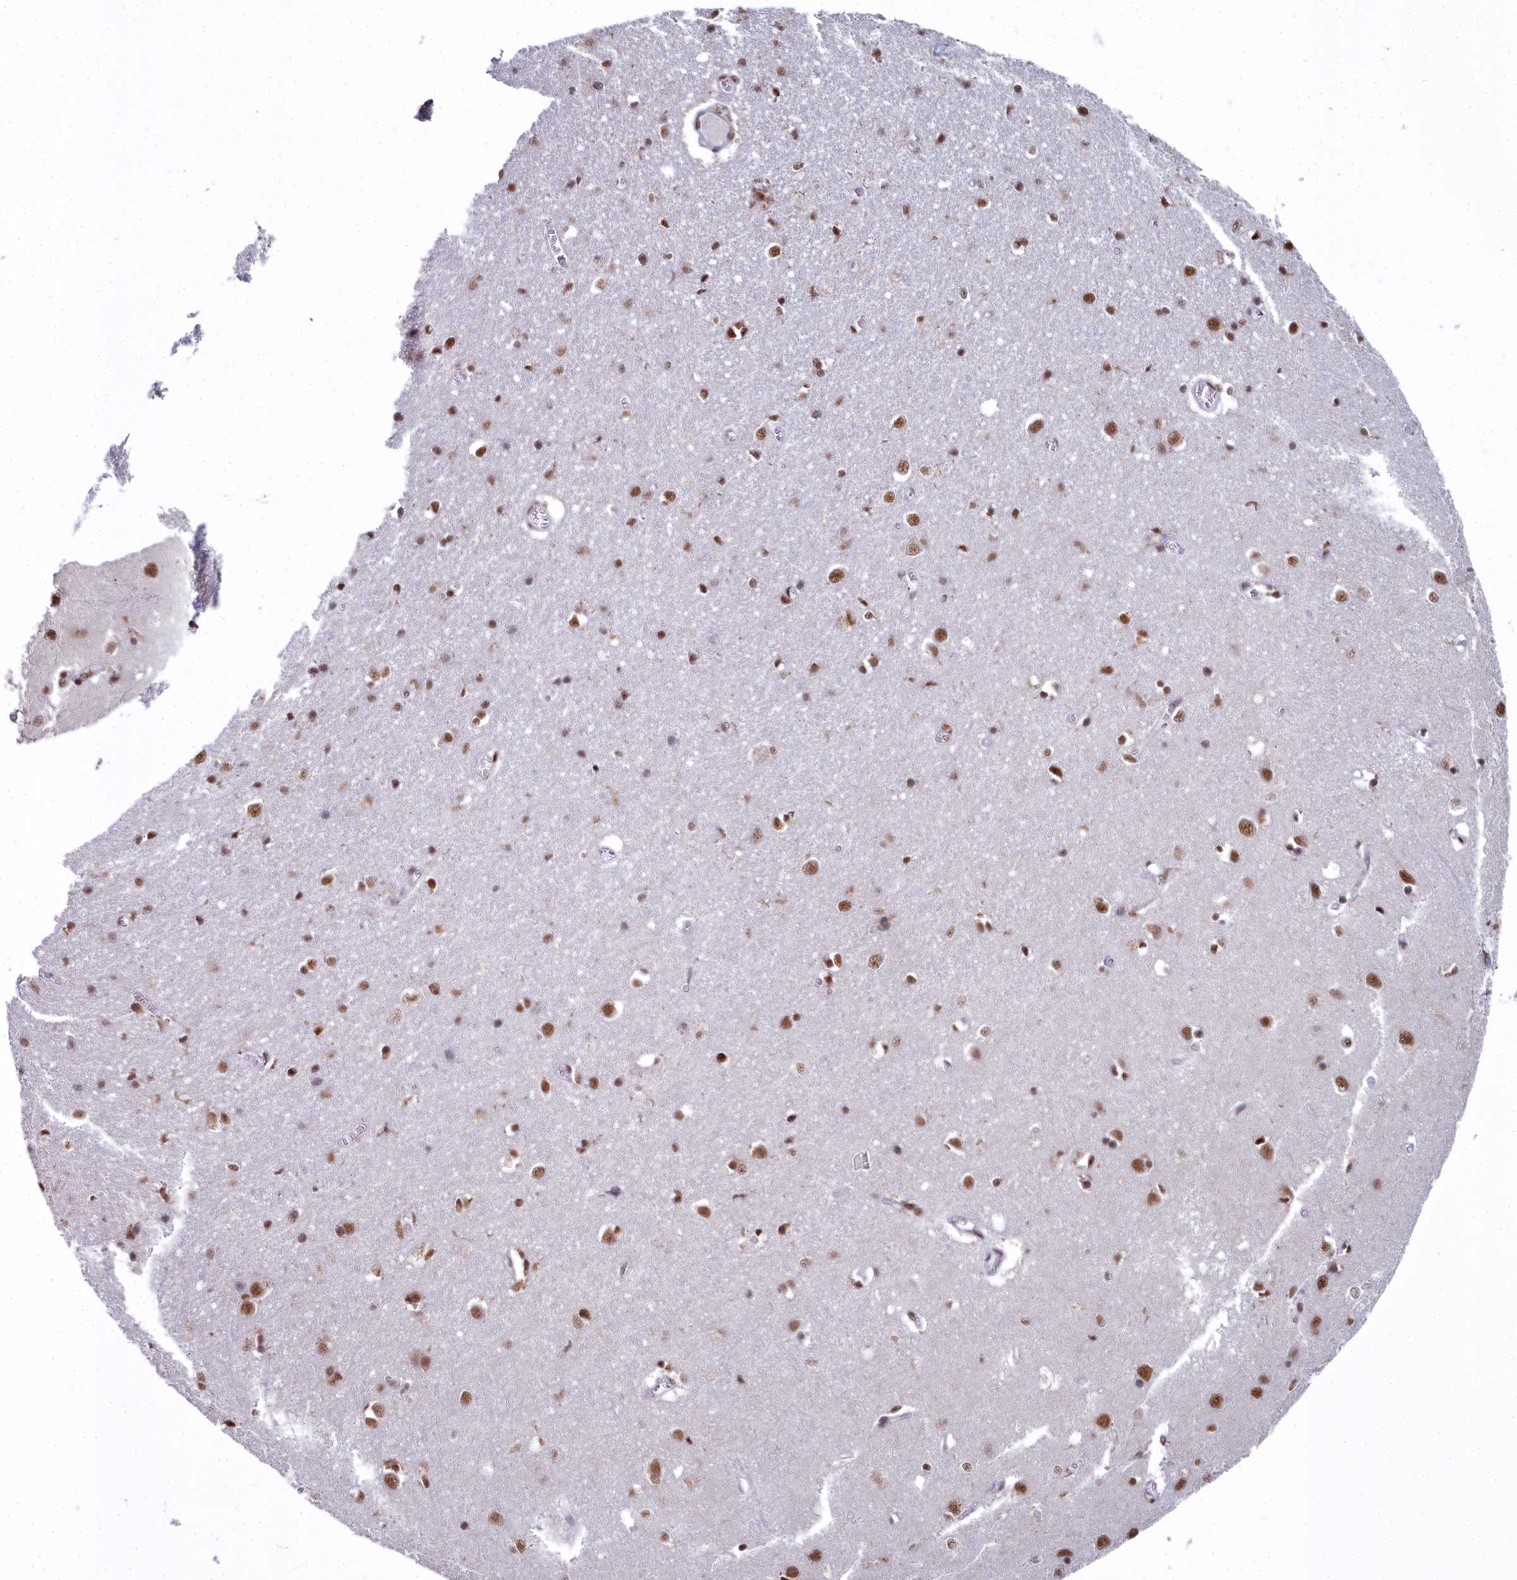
{"staining": {"intensity": "moderate", "quantity": ">75%", "location": "nuclear"}, "tissue": "cerebral cortex", "cell_type": "Endothelial cells", "image_type": "normal", "snomed": [{"axis": "morphology", "description": "Normal tissue, NOS"}, {"axis": "topography", "description": "Cerebral cortex"}], "caption": "Approximately >75% of endothelial cells in unremarkable human cerebral cortex display moderate nuclear protein expression as visualized by brown immunohistochemical staining.", "gene": "SF3B3", "patient": {"sex": "female", "age": 64}}